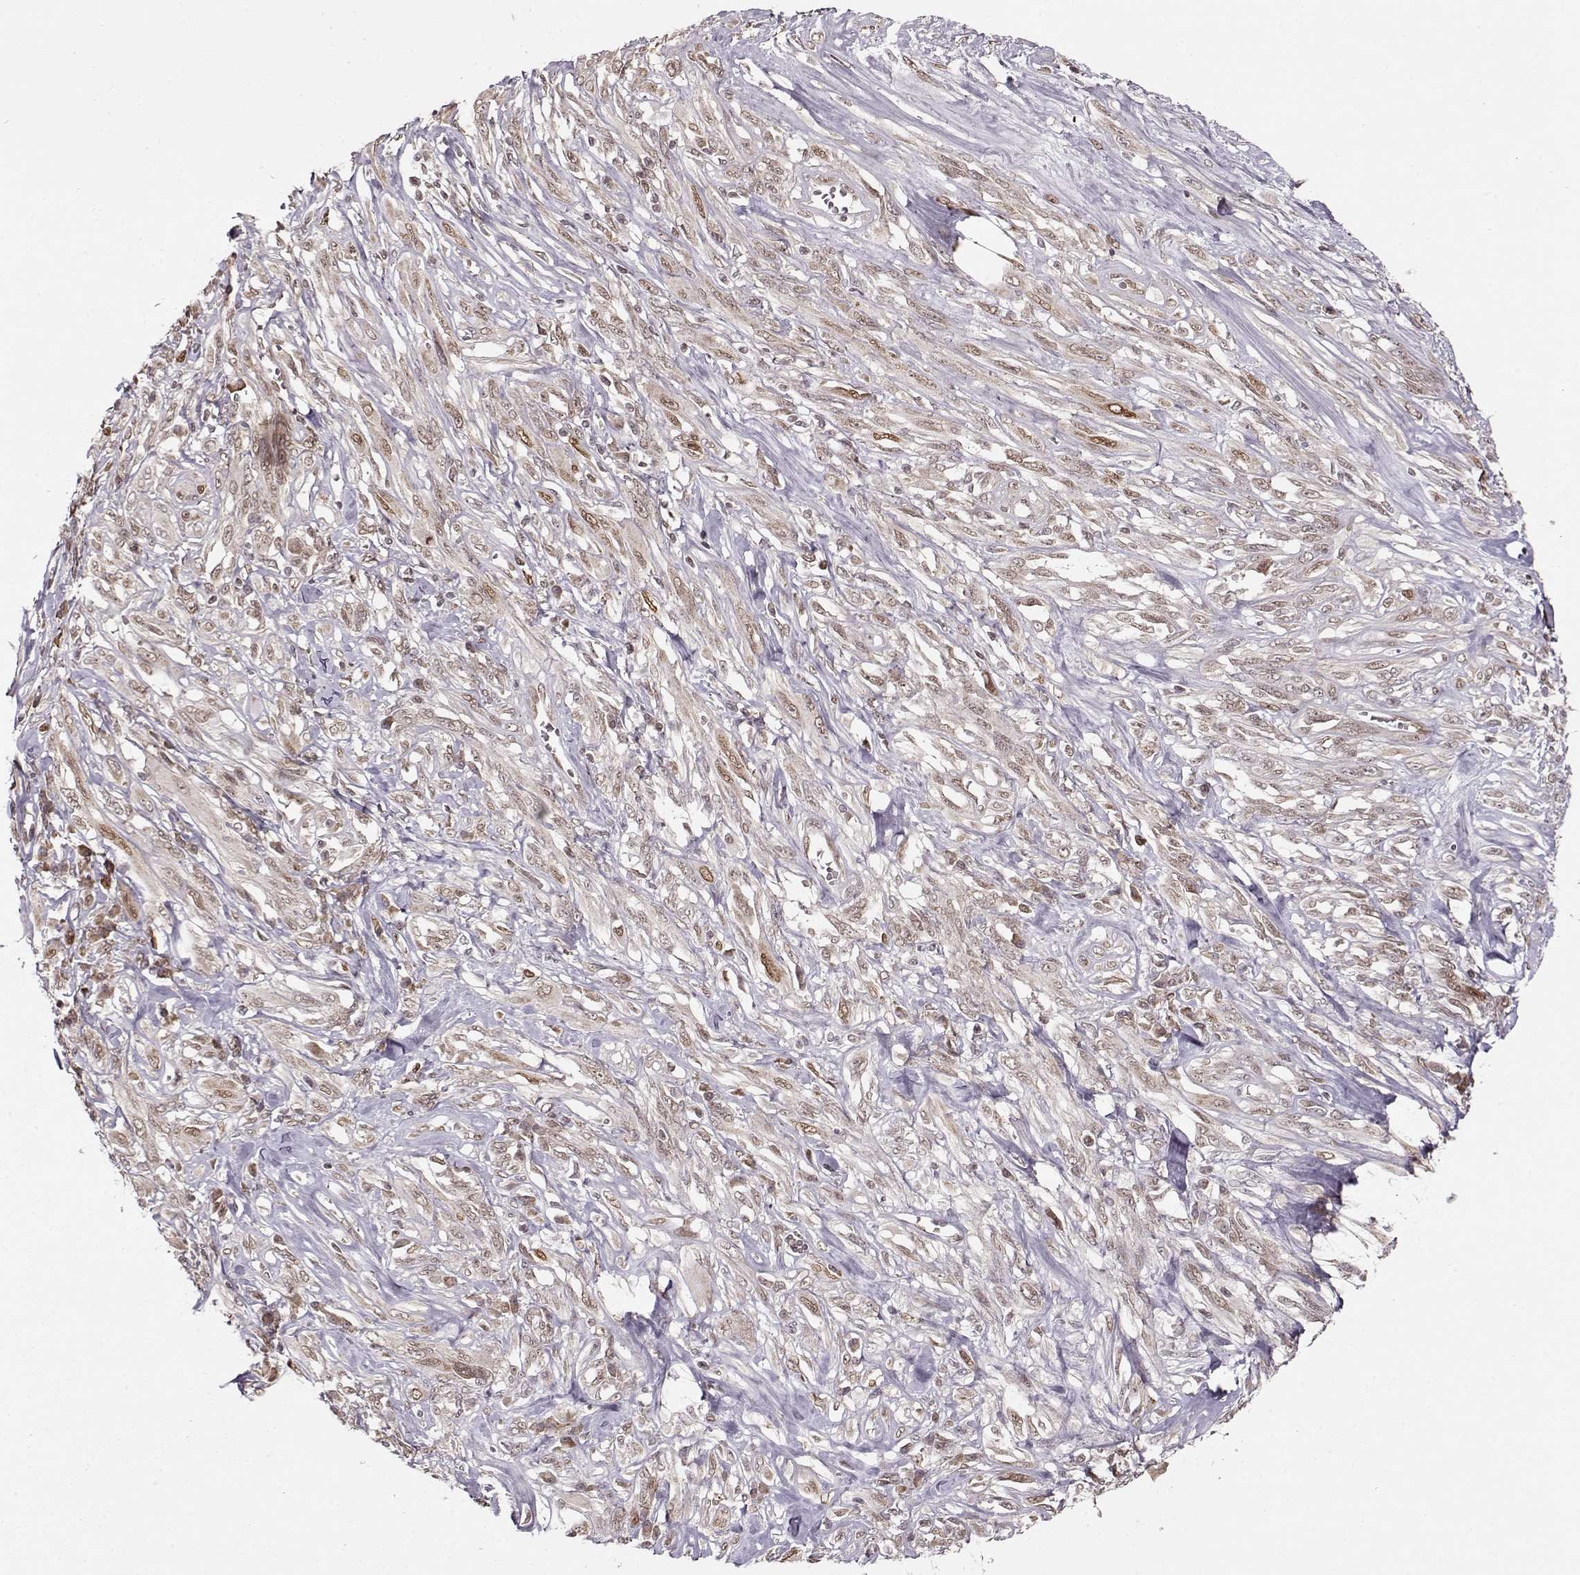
{"staining": {"intensity": "weak", "quantity": ">75%", "location": "nuclear"}, "tissue": "melanoma", "cell_type": "Tumor cells", "image_type": "cancer", "snomed": [{"axis": "morphology", "description": "Malignant melanoma, NOS"}, {"axis": "topography", "description": "Skin"}], "caption": "Protein expression analysis of malignant melanoma demonstrates weak nuclear staining in about >75% of tumor cells.", "gene": "RAI1", "patient": {"sex": "female", "age": 91}}